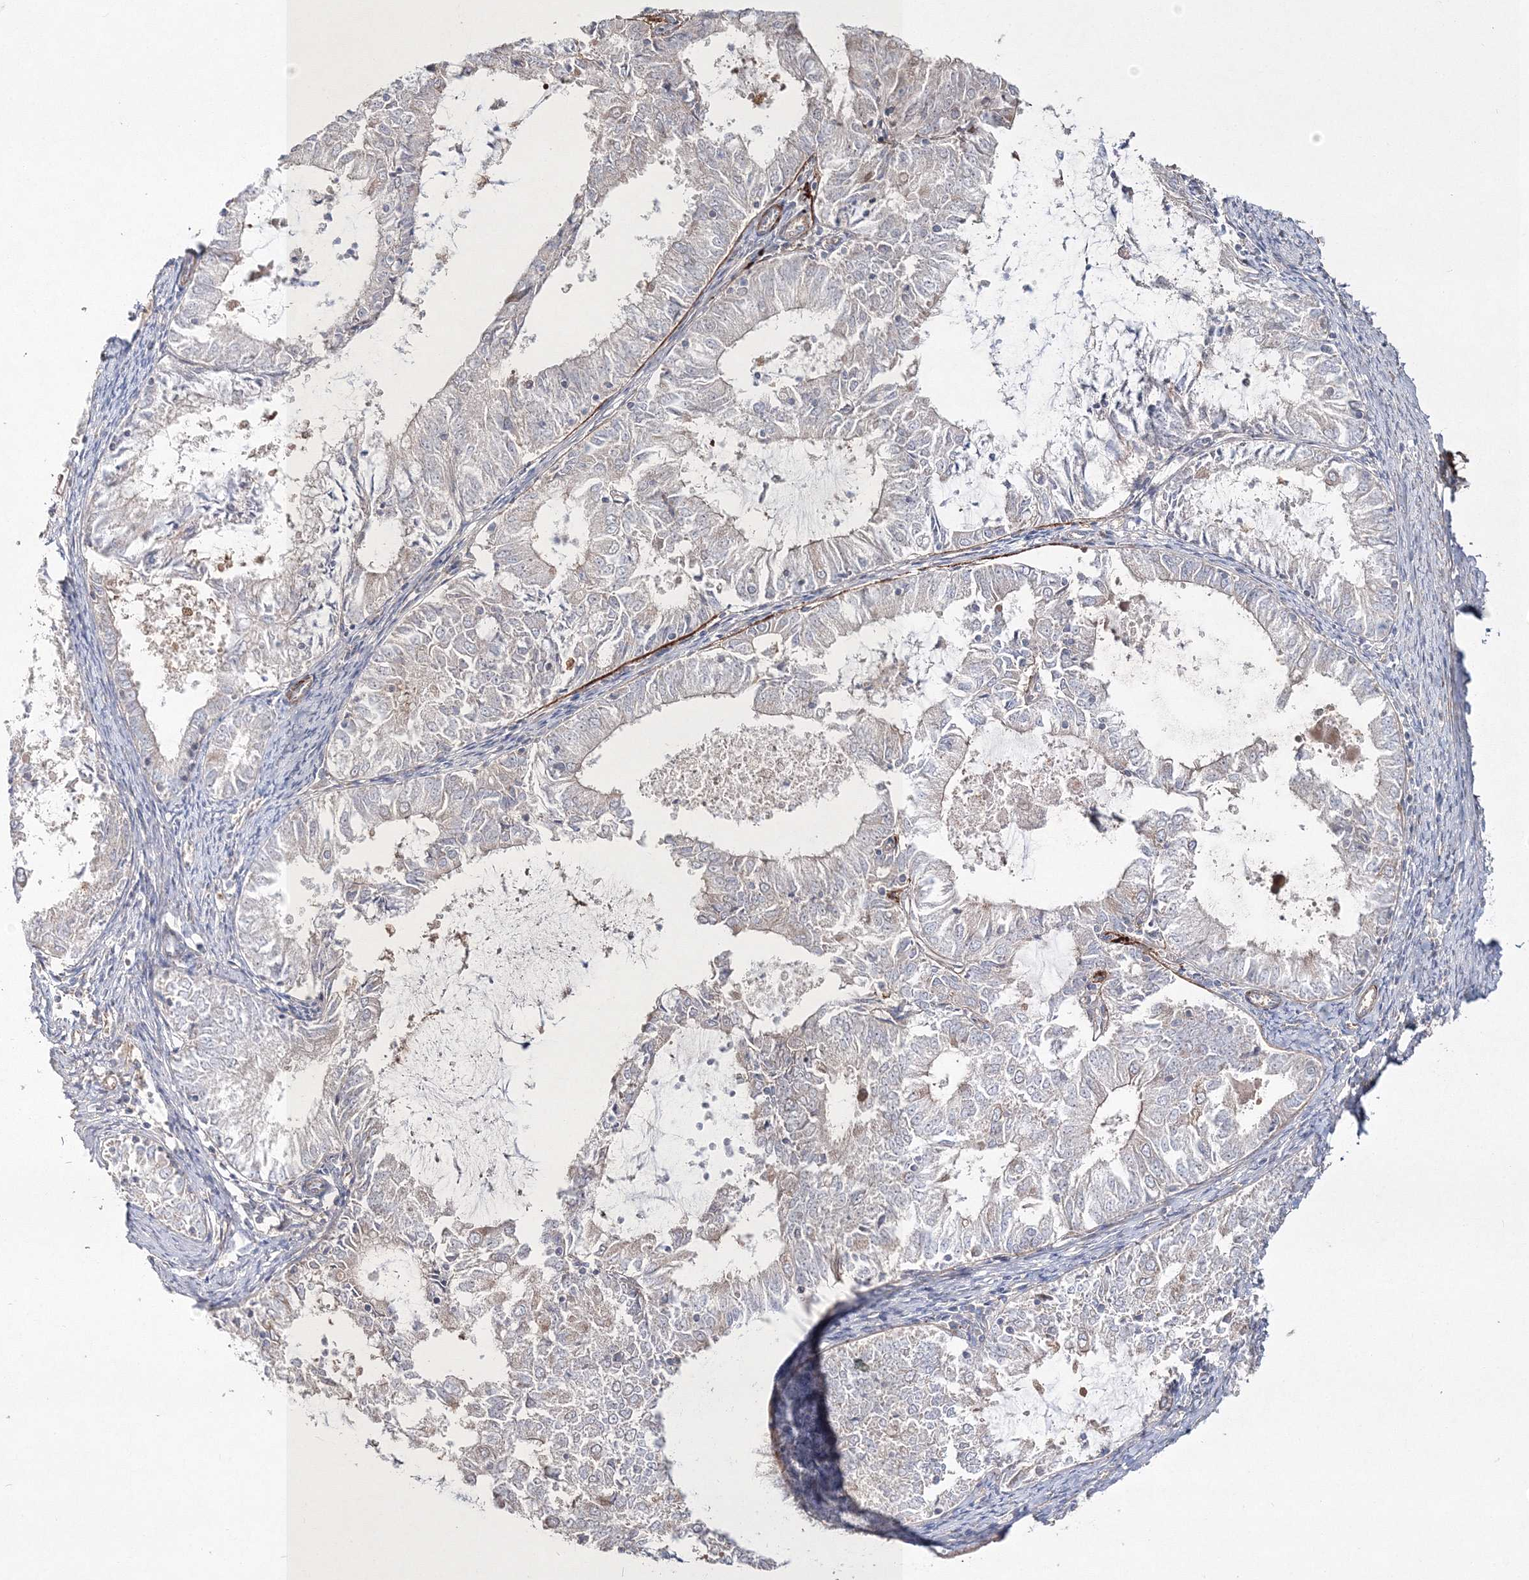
{"staining": {"intensity": "negative", "quantity": "none", "location": "none"}, "tissue": "endometrial cancer", "cell_type": "Tumor cells", "image_type": "cancer", "snomed": [{"axis": "morphology", "description": "Adenocarcinoma, NOS"}, {"axis": "topography", "description": "Endometrium"}], "caption": "The immunohistochemistry (IHC) histopathology image has no significant expression in tumor cells of endometrial adenocarcinoma tissue.", "gene": "ZSWIM6", "patient": {"sex": "female", "age": 57}}